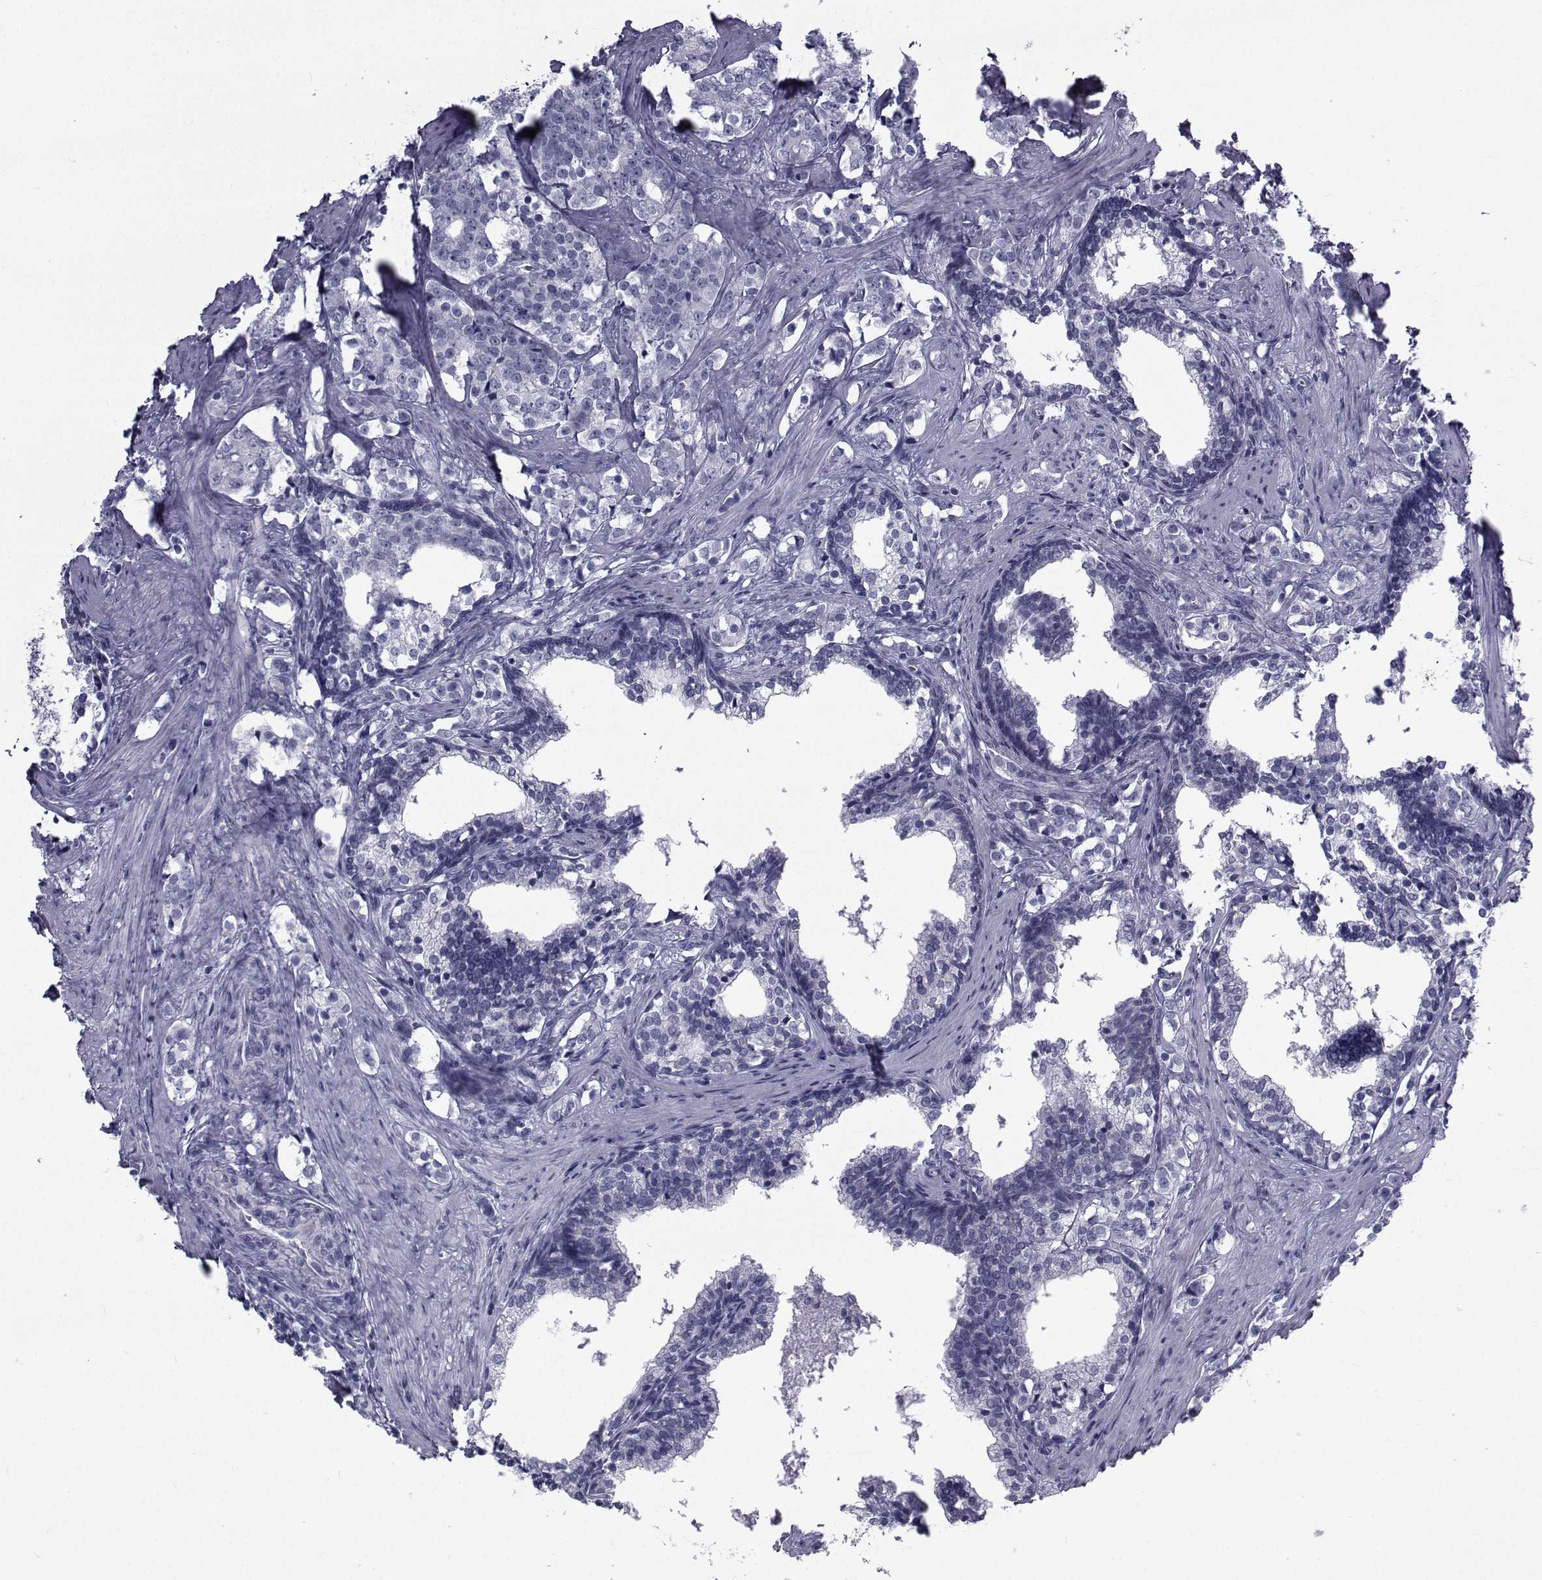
{"staining": {"intensity": "negative", "quantity": "none", "location": "none"}, "tissue": "prostate cancer", "cell_type": "Tumor cells", "image_type": "cancer", "snomed": [{"axis": "morphology", "description": "Adenocarcinoma, NOS"}, {"axis": "topography", "description": "Prostate and seminal vesicle, NOS"}], "caption": "Prostate cancer was stained to show a protein in brown. There is no significant positivity in tumor cells. (DAB (3,3'-diaminobenzidine) immunohistochemistry visualized using brightfield microscopy, high magnification).", "gene": "FDXR", "patient": {"sex": "male", "age": 63}}